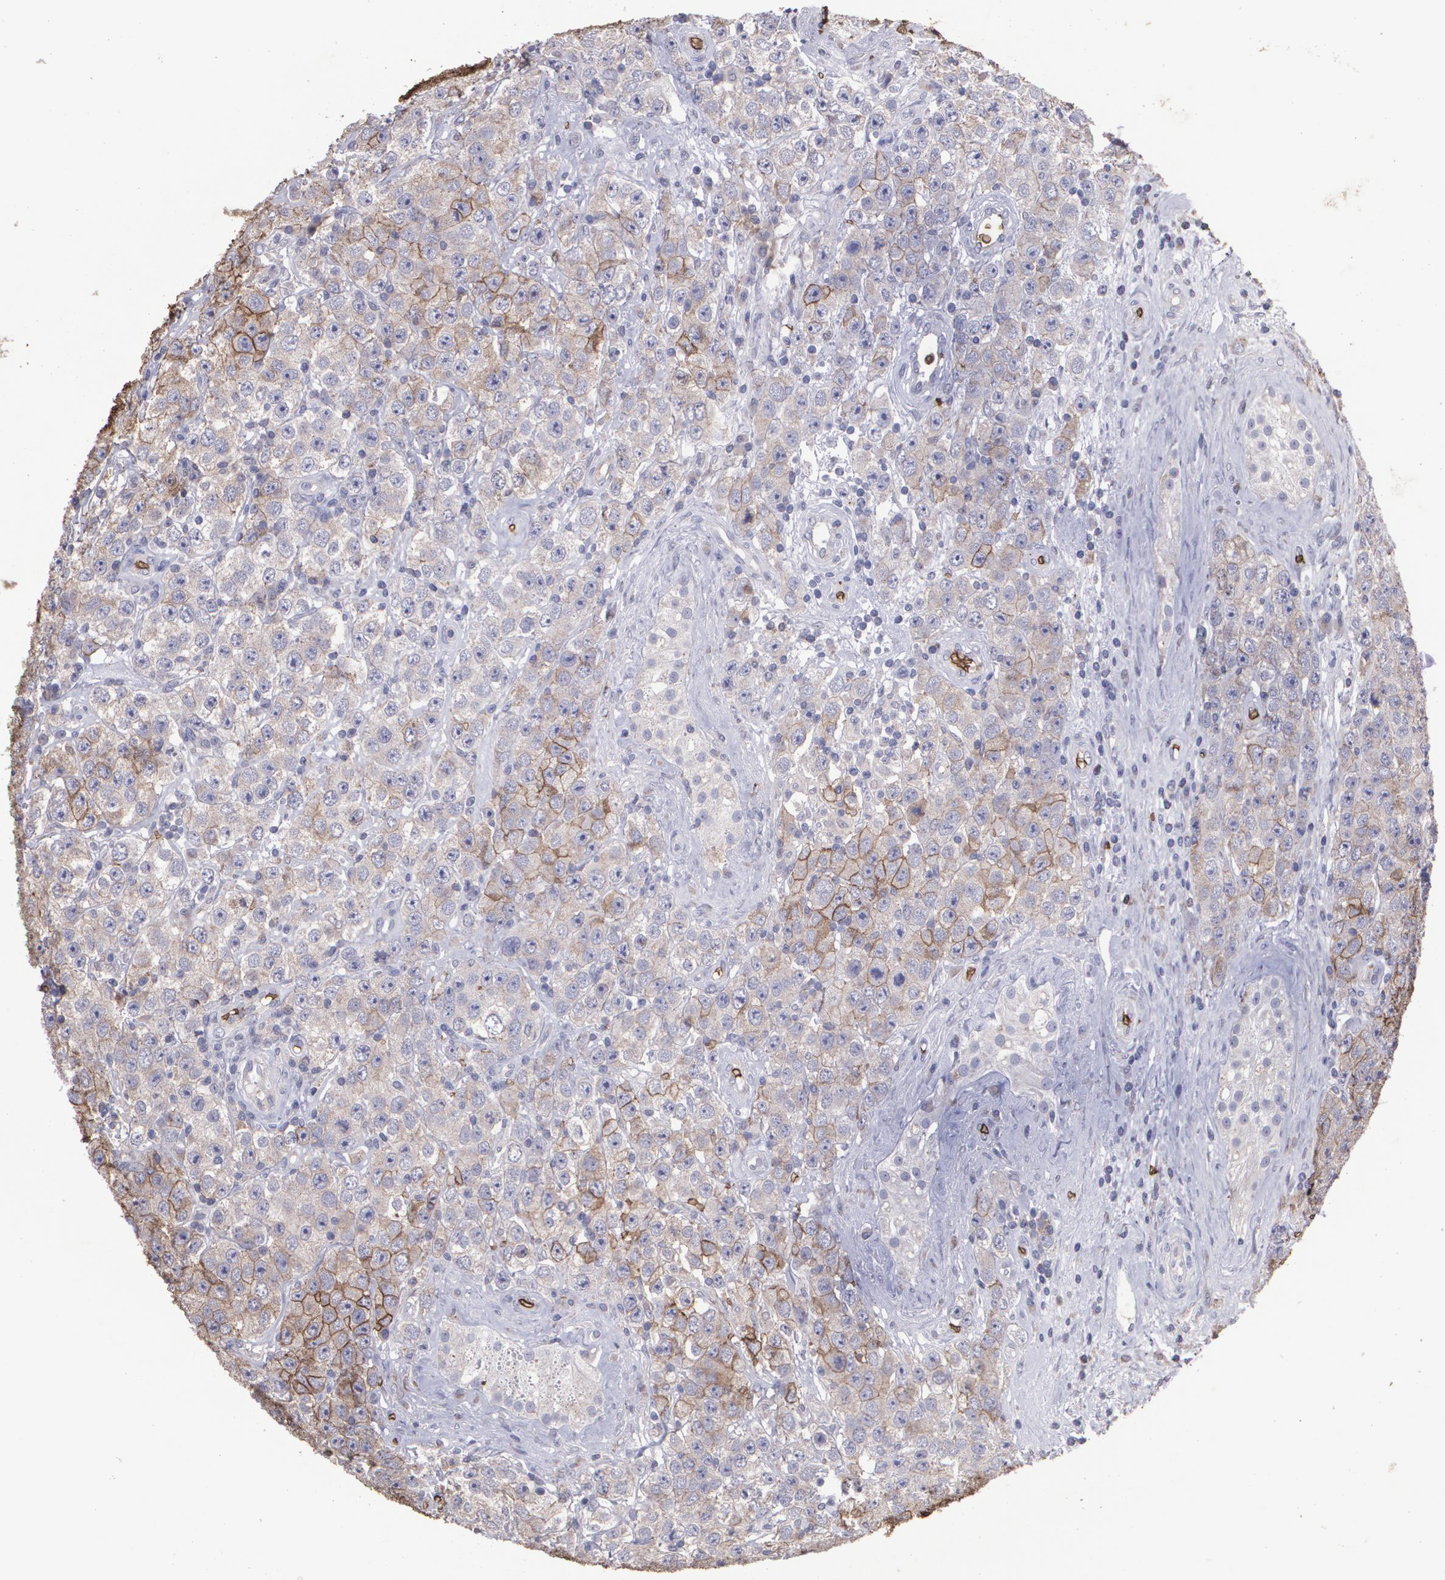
{"staining": {"intensity": "weak", "quantity": "25%-75%", "location": "cytoplasmic/membranous"}, "tissue": "testis cancer", "cell_type": "Tumor cells", "image_type": "cancer", "snomed": [{"axis": "morphology", "description": "Seminoma, NOS"}, {"axis": "topography", "description": "Testis"}], "caption": "Immunohistochemical staining of testis cancer (seminoma) reveals low levels of weak cytoplasmic/membranous protein staining in about 25%-75% of tumor cells.", "gene": "SLC2A1", "patient": {"sex": "male", "age": 52}}